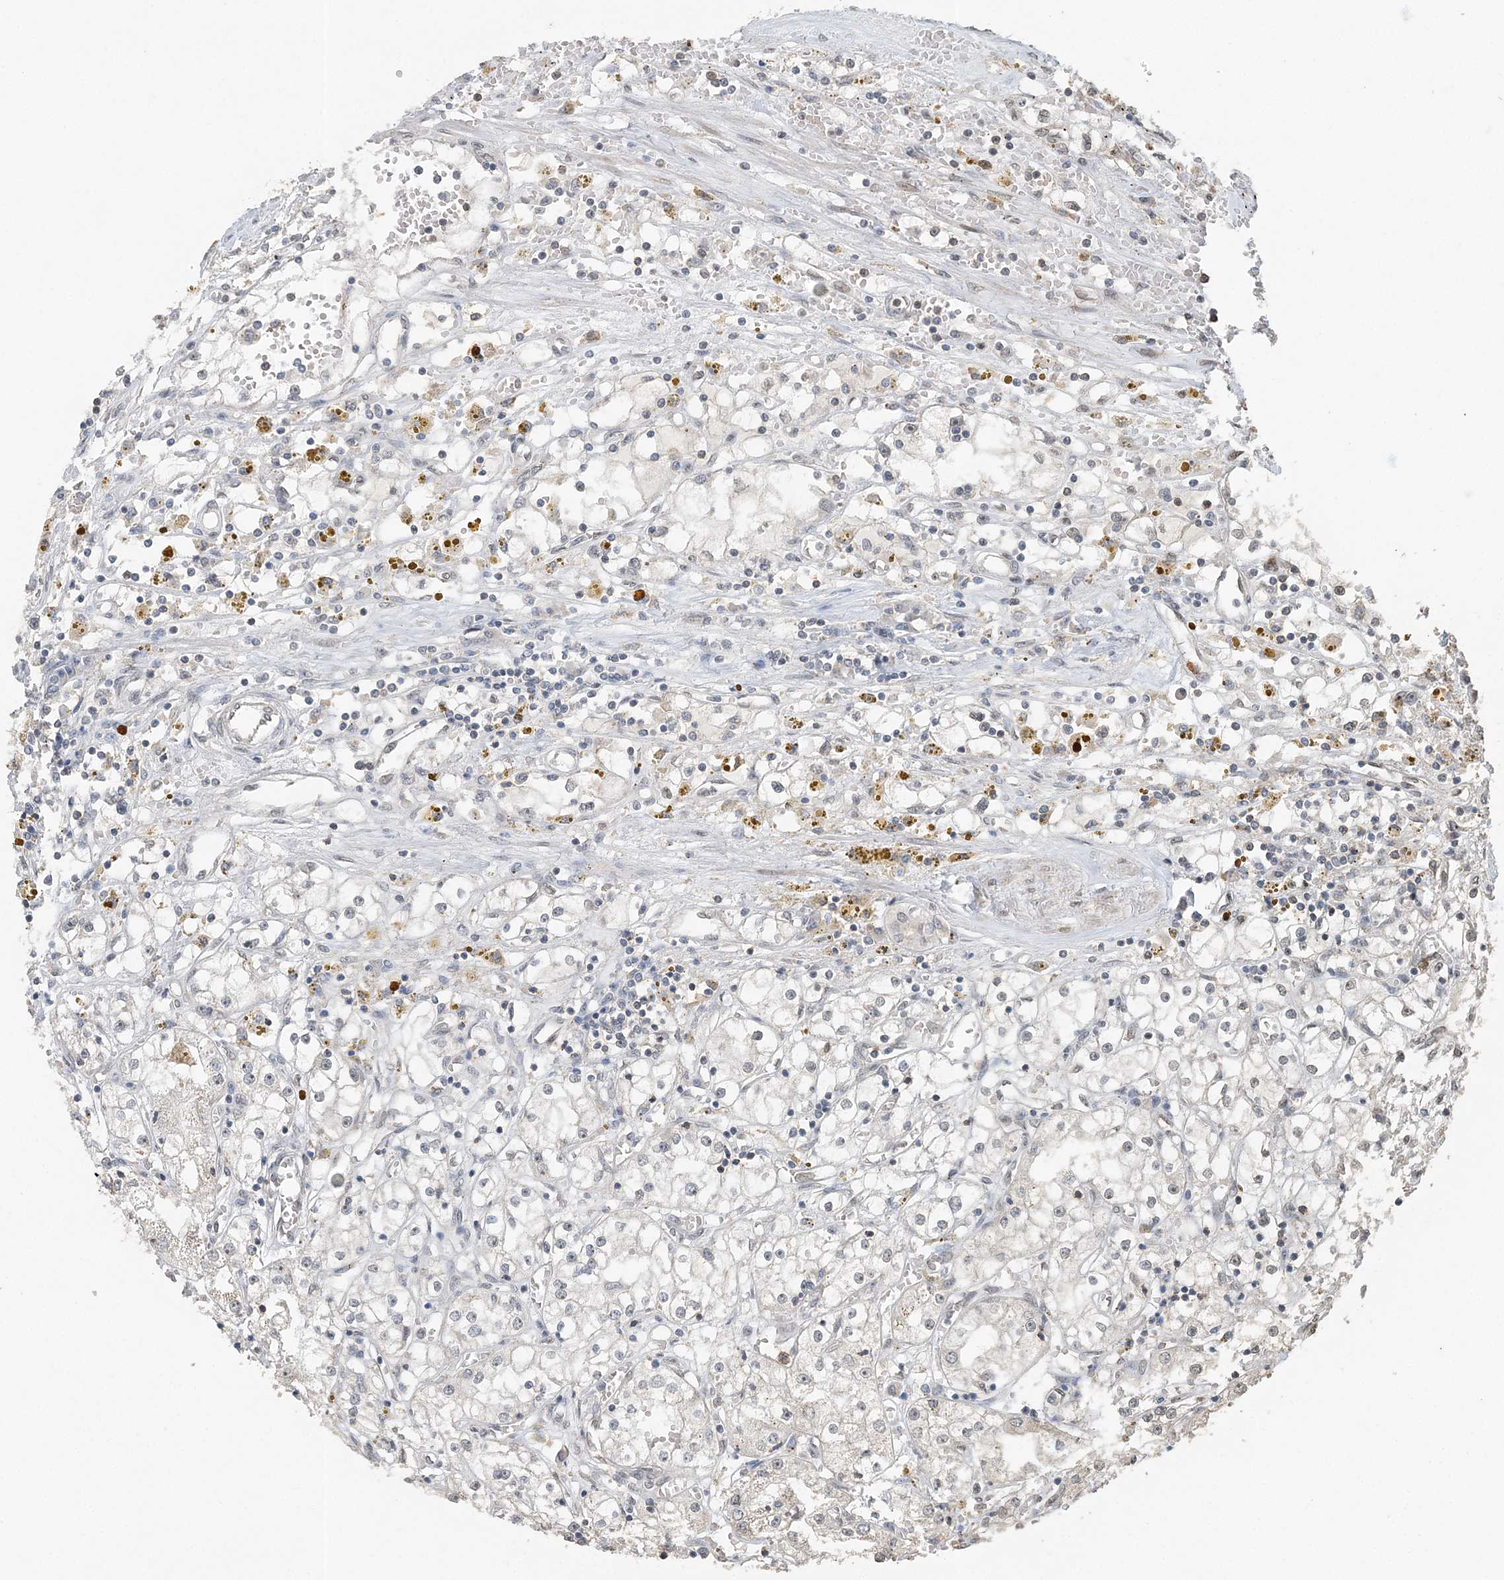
{"staining": {"intensity": "negative", "quantity": "none", "location": "none"}, "tissue": "renal cancer", "cell_type": "Tumor cells", "image_type": "cancer", "snomed": [{"axis": "morphology", "description": "Adenocarcinoma, NOS"}, {"axis": "topography", "description": "Kidney"}], "caption": "A high-resolution histopathology image shows immunohistochemistry (IHC) staining of adenocarcinoma (renal), which shows no significant staining in tumor cells.", "gene": "FAM110A", "patient": {"sex": "male", "age": 56}}